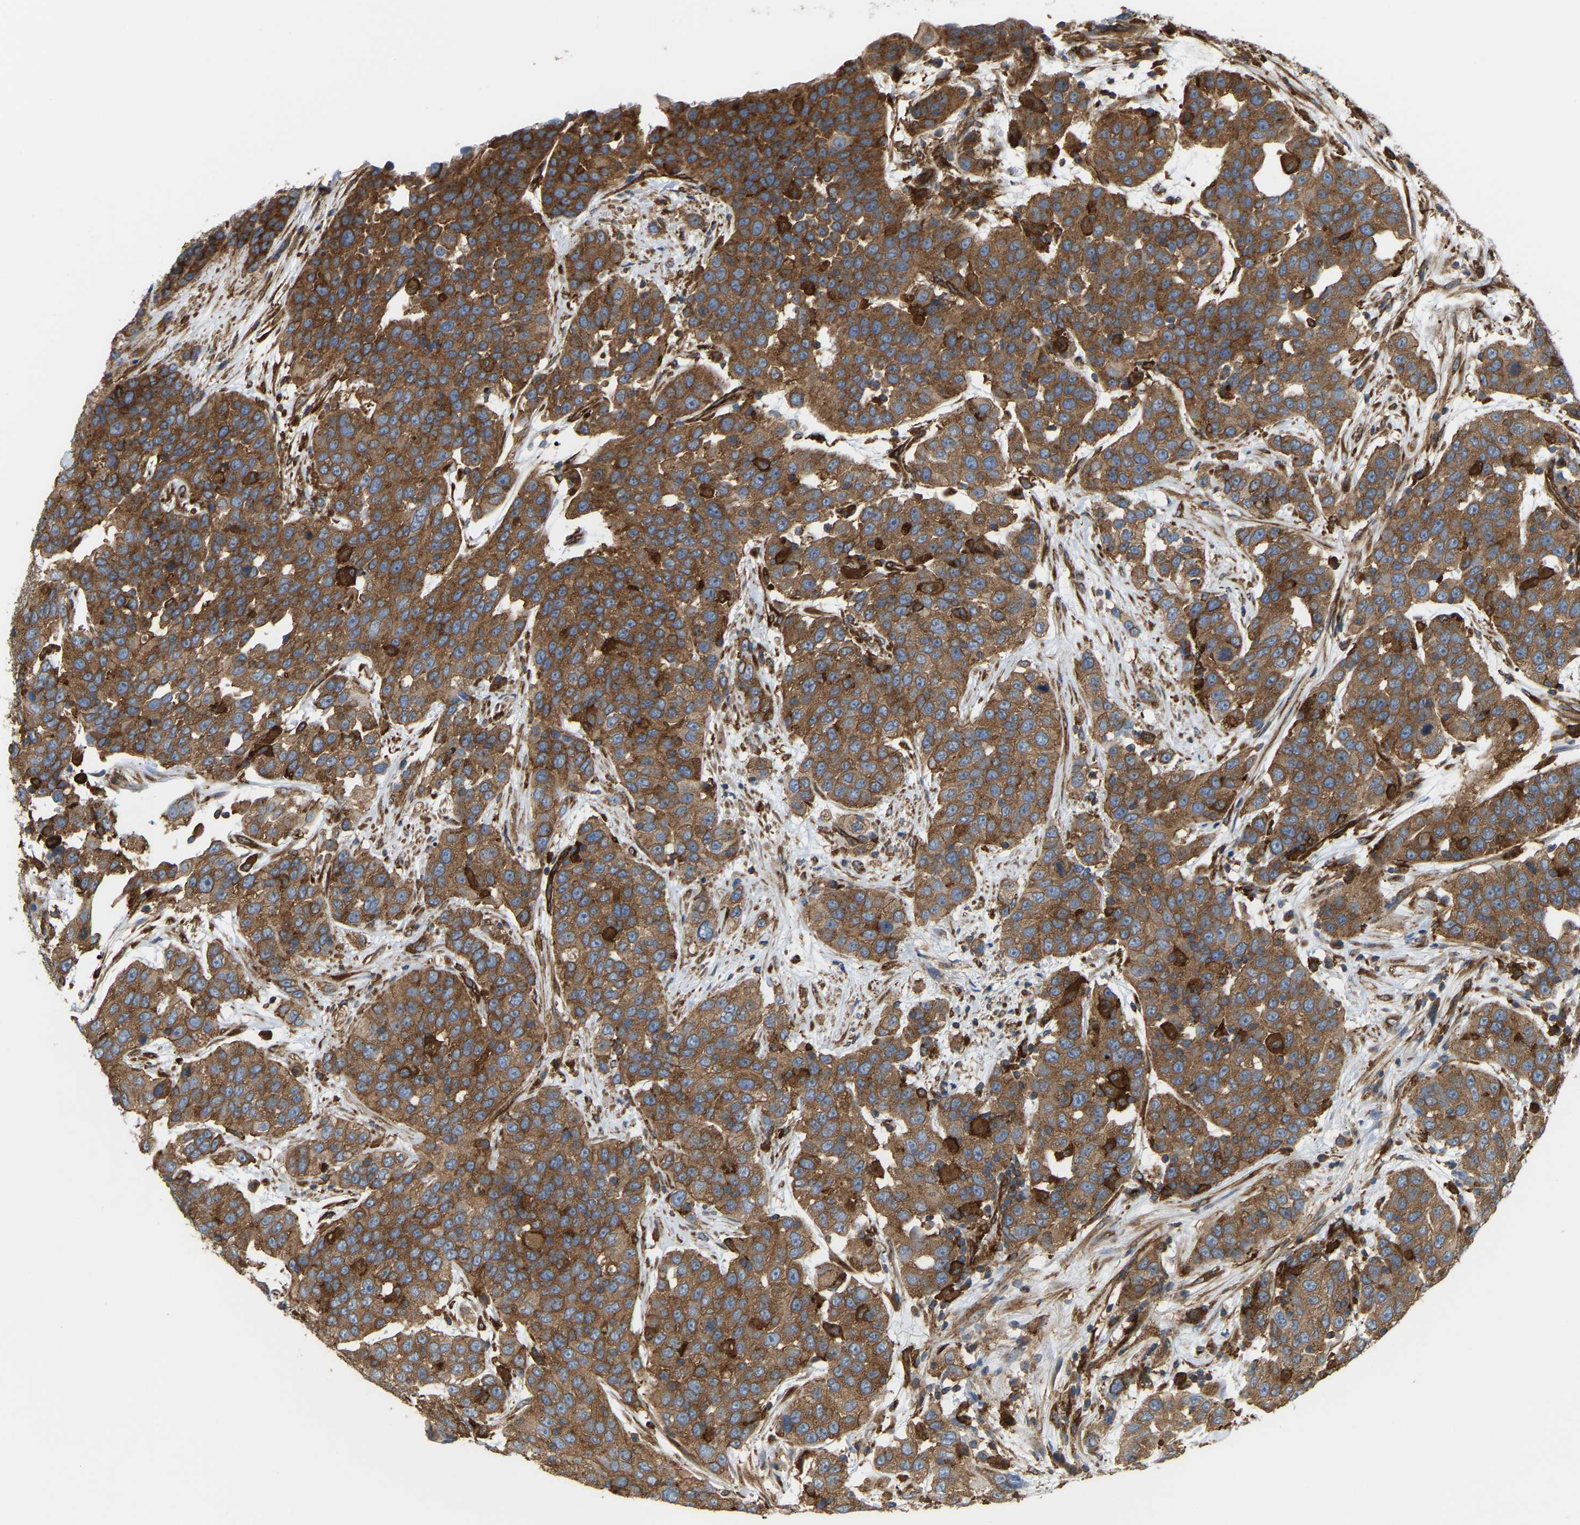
{"staining": {"intensity": "strong", "quantity": ">75%", "location": "cytoplasmic/membranous"}, "tissue": "urothelial cancer", "cell_type": "Tumor cells", "image_type": "cancer", "snomed": [{"axis": "morphology", "description": "Urothelial carcinoma, High grade"}, {"axis": "topography", "description": "Urinary bladder"}], "caption": "Immunohistochemical staining of human urothelial cancer shows high levels of strong cytoplasmic/membranous protein positivity in about >75% of tumor cells. The protein is shown in brown color, while the nuclei are stained blue.", "gene": "PICALM", "patient": {"sex": "female", "age": 80}}